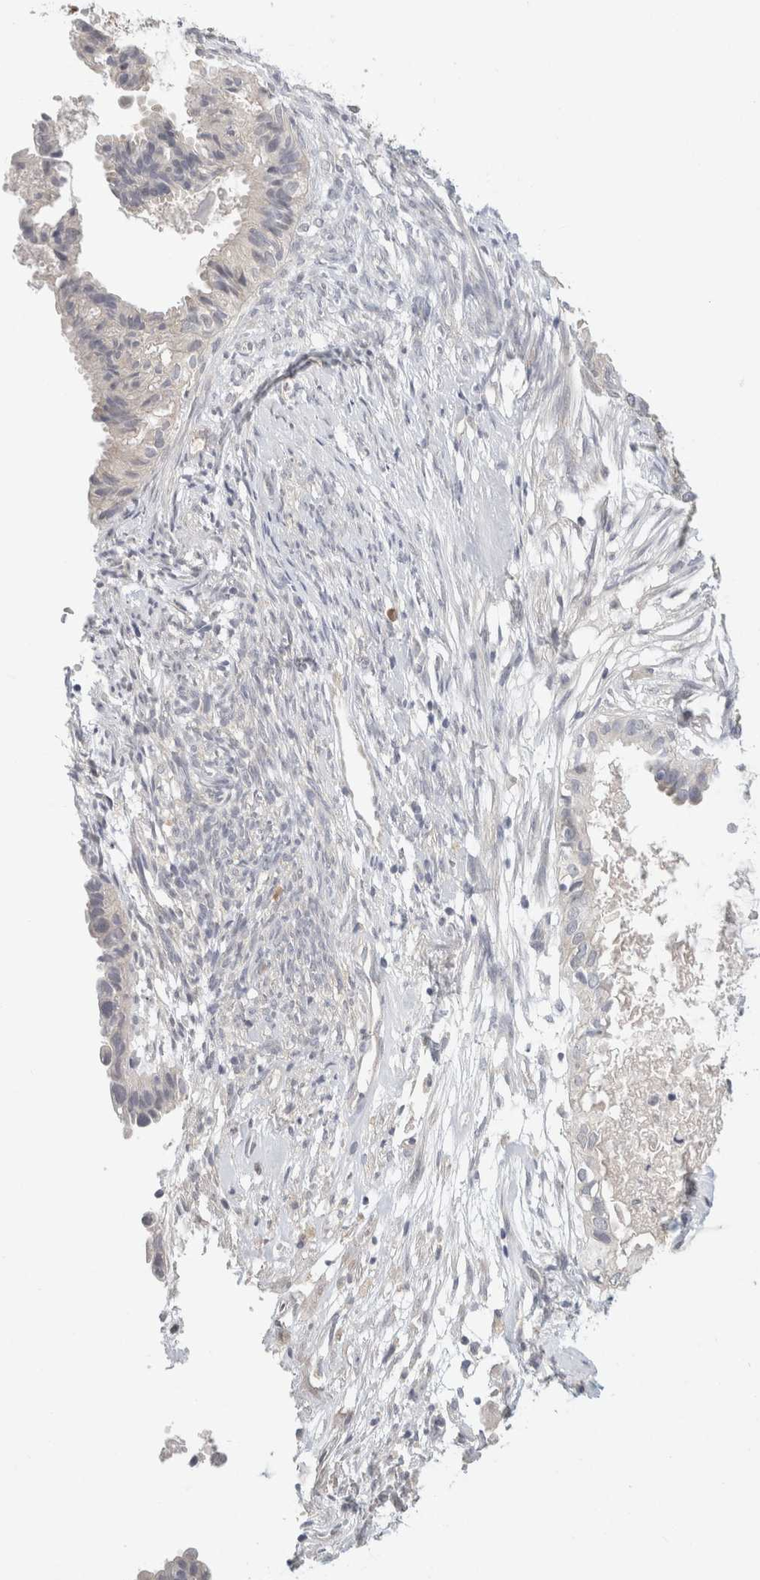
{"staining": {"intensity": "negative", "quantity": "none", "location": "none"}, "tissue": "cervical cancer", "cell_type": "Tumor cells", "image_type": "cancer", "snomed": [{"axis": "morphology", "description": "Normal tissue, NOS"}, {"axis": "morphology", "description": "Adenocarcinoma, NOS"}, {"axis": "topography", "description": "Cervix"}, {"axis": "topography", "description": "Endometrium"}], "caption": "Immunohistochemistry micrograph of neoplastic tissue: cervical cancer (adenocarcinoma) stained with DAB (3,3'-diaminobenzidine) demonstrates no significant protein expression in tumor cells.", "gene": "CHRM4", "patient": {"sex": "female", "age": 86}}